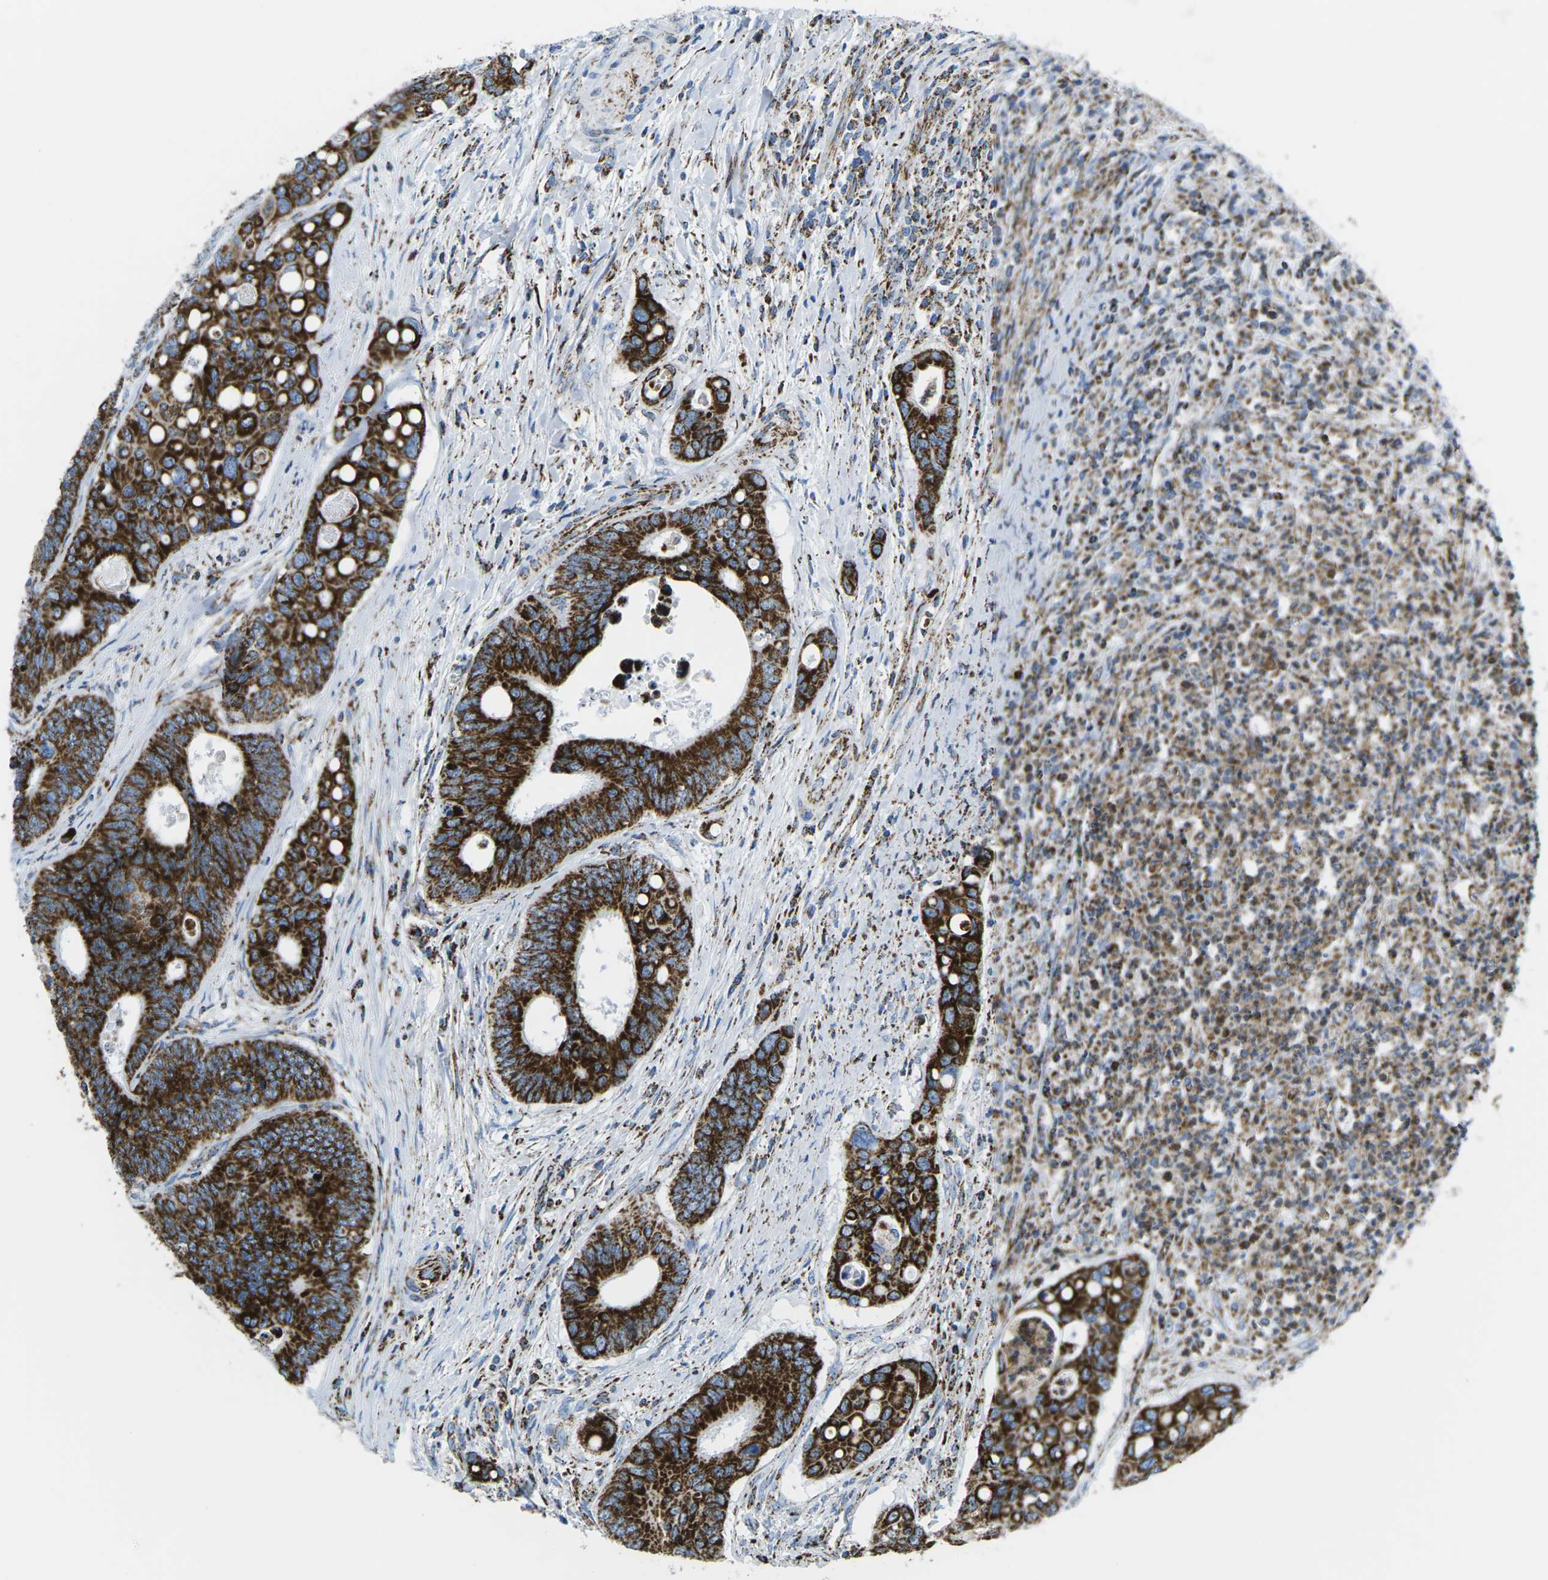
{"staining": {"intensity": "strong", "quantity": ">75%", "location": "cytoplasmic/membranous"}, "tissue": "colorectal cancer", "cell_type": "Tumor cells", "image_type": "cancer", "snomed": [{"axis": "morphology", "description": "Inflammation, NOS"}, {"axis": "morphology", "description": "Adenocarcinoma, NOS"}, {"axis": "topography", "description": "Colon"}], "caption": "Human colorectal cancer (adenocarcinoma) stained with a brown dye reveals strong cytoplasmic/membranous positive positivity in about >75% of tumor cells.", "gene": "COX6C", "patient": {"sex": "male", "age": 72}}